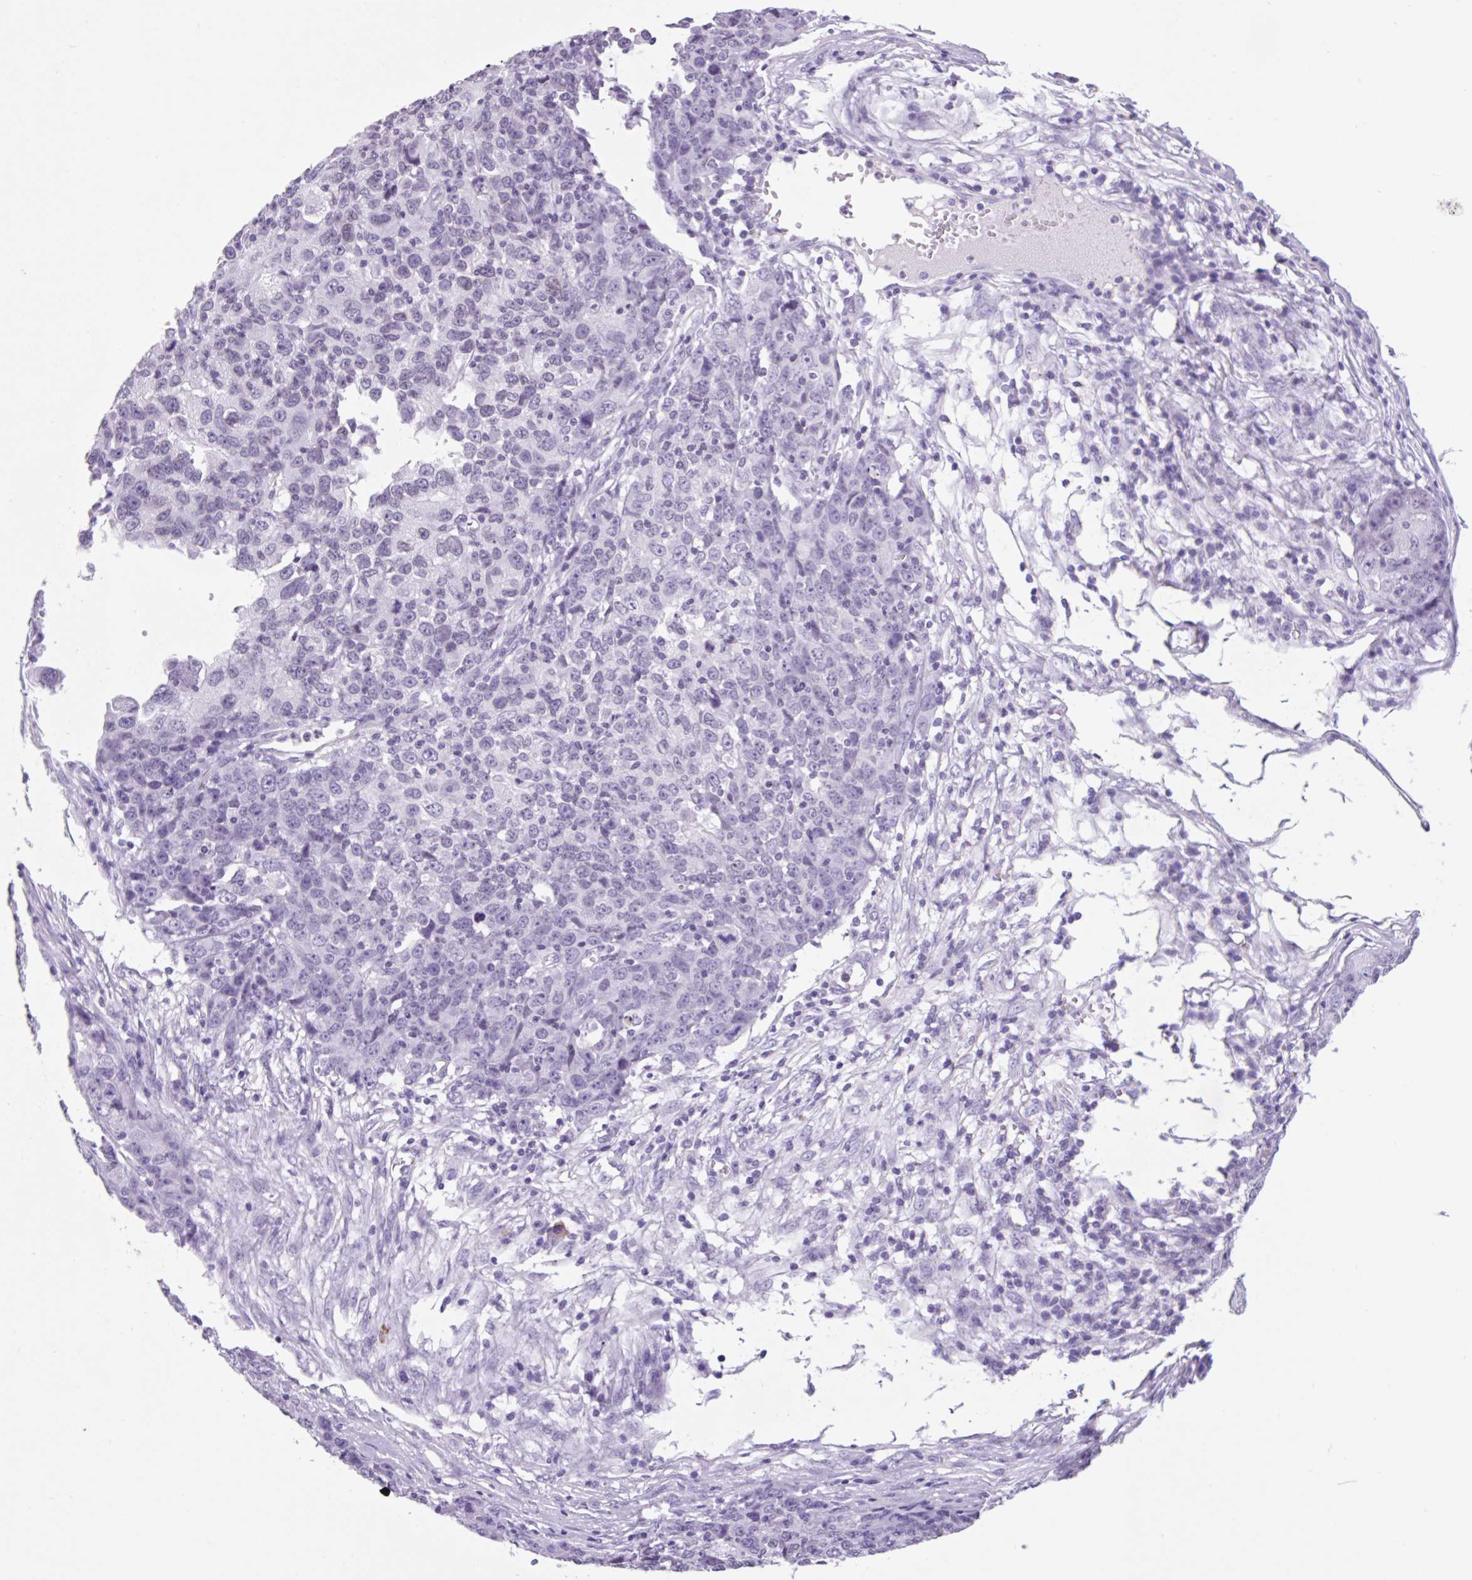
{"staining": {"intensity": "negative", "quantity": "none", "location": "none"}, "tissue": "ovarian cancer", "cell_type": "Tumor cells", "image_type": "cancer", "snomed": [{"axis": "morphology", "description": "Carcinoma, endometroid"}, {"axis": "topography", "description": "Ovary"}], "caption": "Histopathology image shows no protein staining in tumor cells of endometroid carcinoma (ovarian) tissue. (DAB immunohistochemistry, high magnification).", "gene": "VPREB1", "patient": {"sex": "female", "age": 42}}